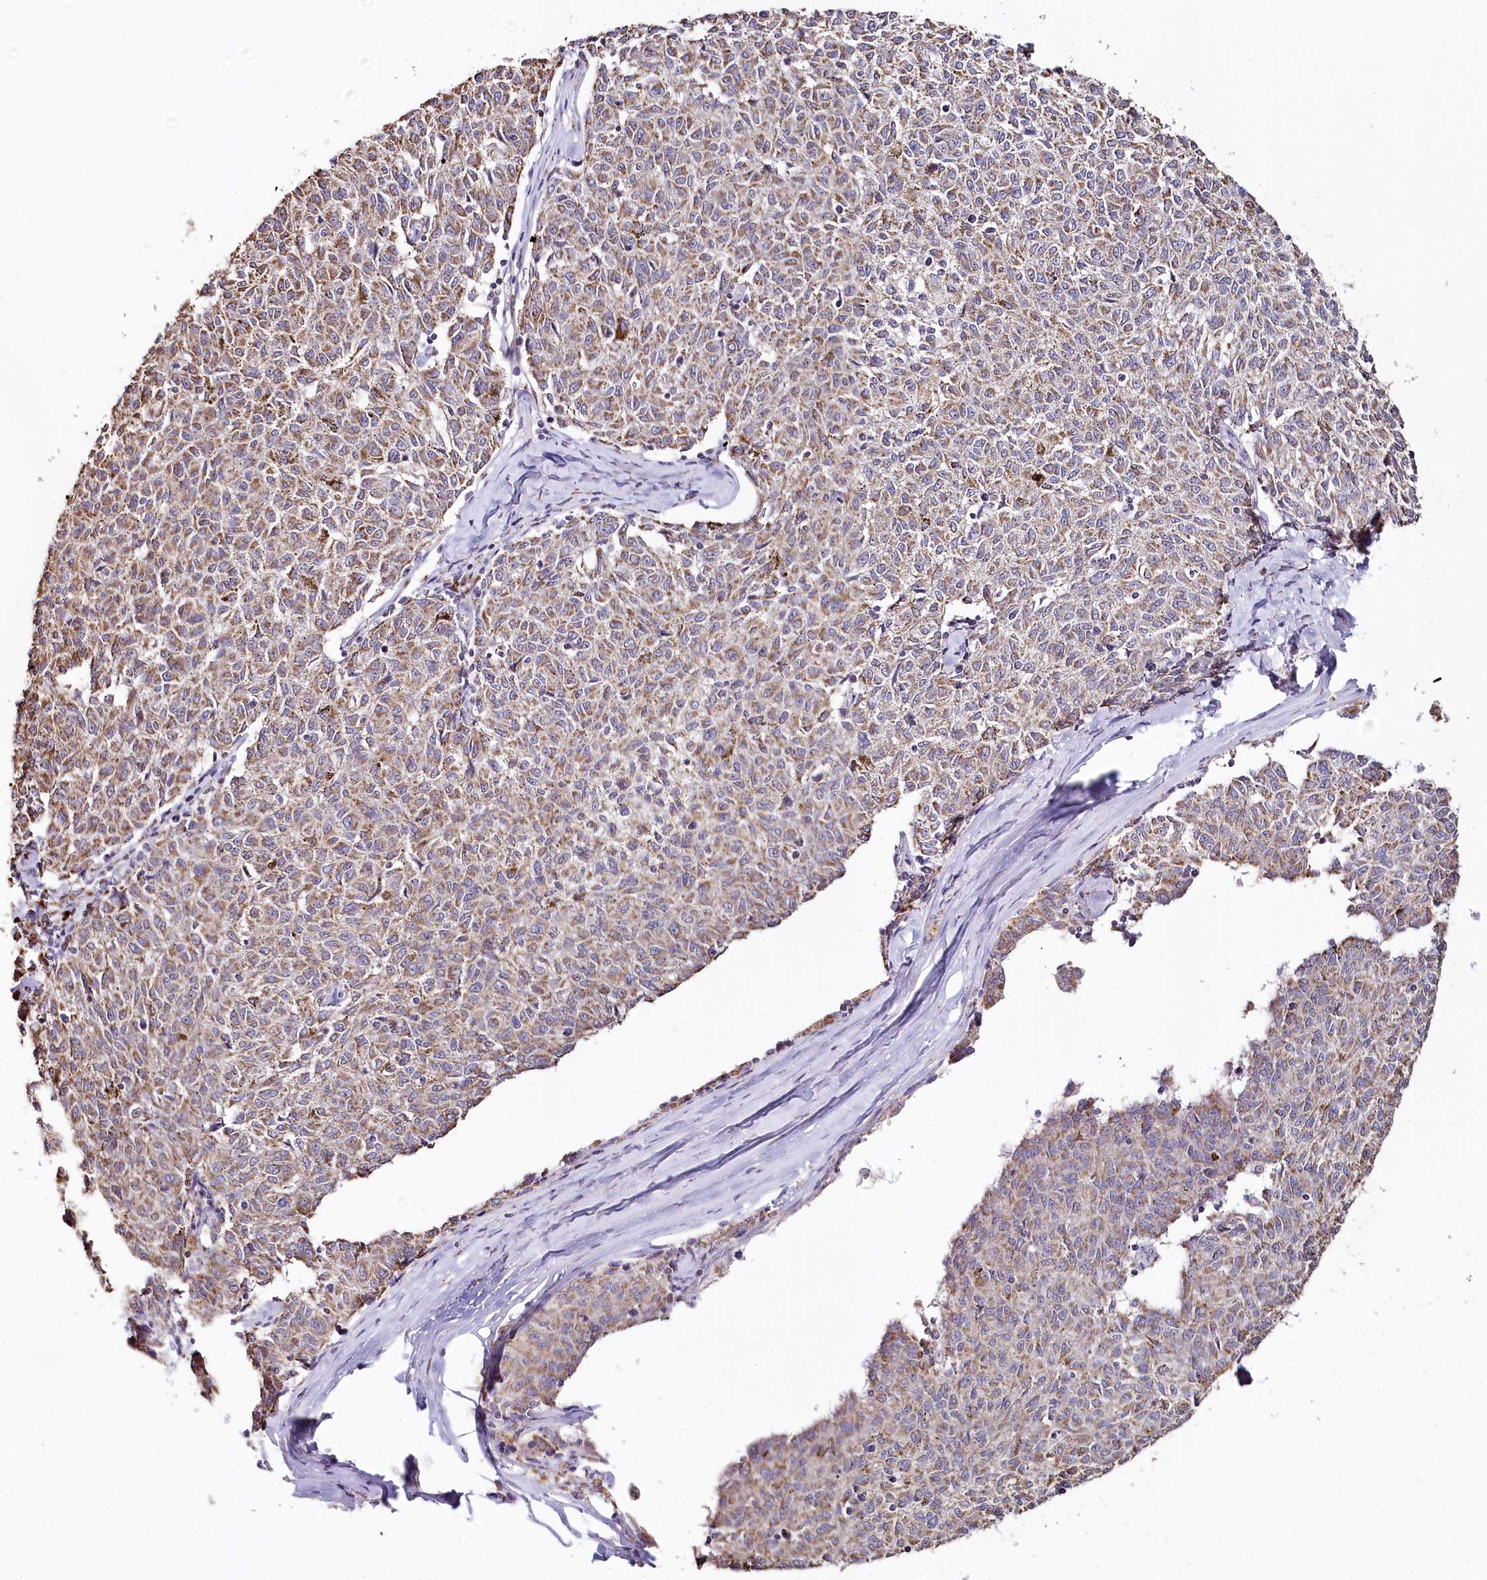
{"staining": {"intensity": "weak", "quantity": ">75%", "location": "cytoplasmic/membranous"}, "tissue": "melanoma", "cell_type": "Tumor cells", "image_type": "cancer", "snomed": [{"axis": "morphology", "description": "Malignant melanoma, NOS"}, {"axis": "topography", "description": "Skin"}], "caption": "DAB immunohistochemical staining of human malignant melanoma exhibits weak cytoplasmic/membranous protein positivity in about >75% of tumor cells. The protein is stained brown, and the nuclei are stained in blue (DAB IHC with brightfield microscopy, high magnification).", "gene": "MMP25", "patient": {"sex": "female", "age": 72}}